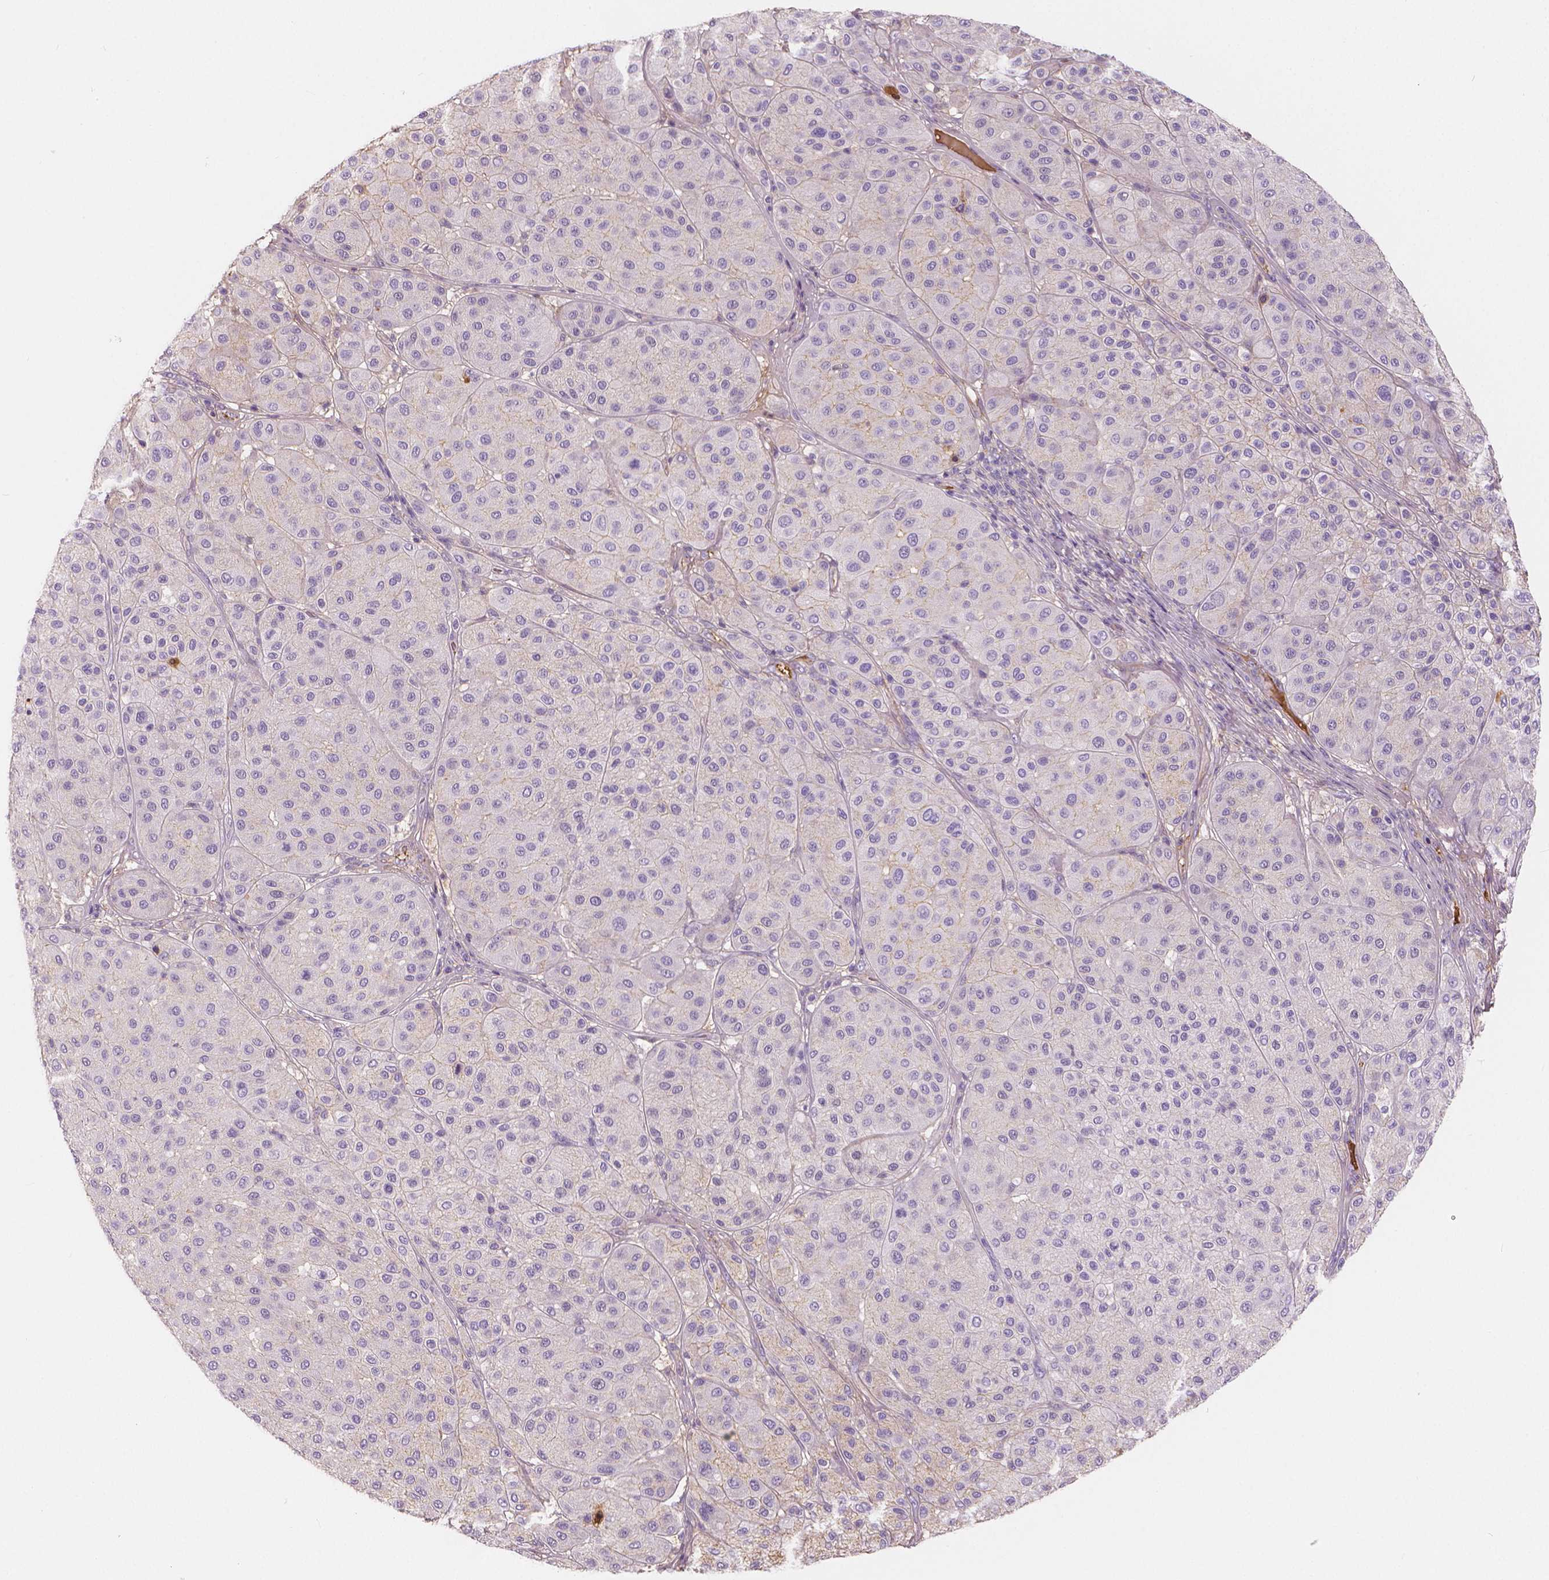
{"staining": {"intensity": "negative", "quantity": "none", "location": "none"}, "tissue": "melanoma", "cell_type": "Tumor cells", "image_type": "cancer", "snomed": [{"axis": "morphology", "description": "Malignant melanoma, Metastatic site"}, {"axis": "topography", "description": "Smooth muscle"}], "caption": "Histopathology image shows no protein expression in tumor cells of melanoma tissue.", "gene": "APOA4", "patient": {"sex": "male", "age": 41}}